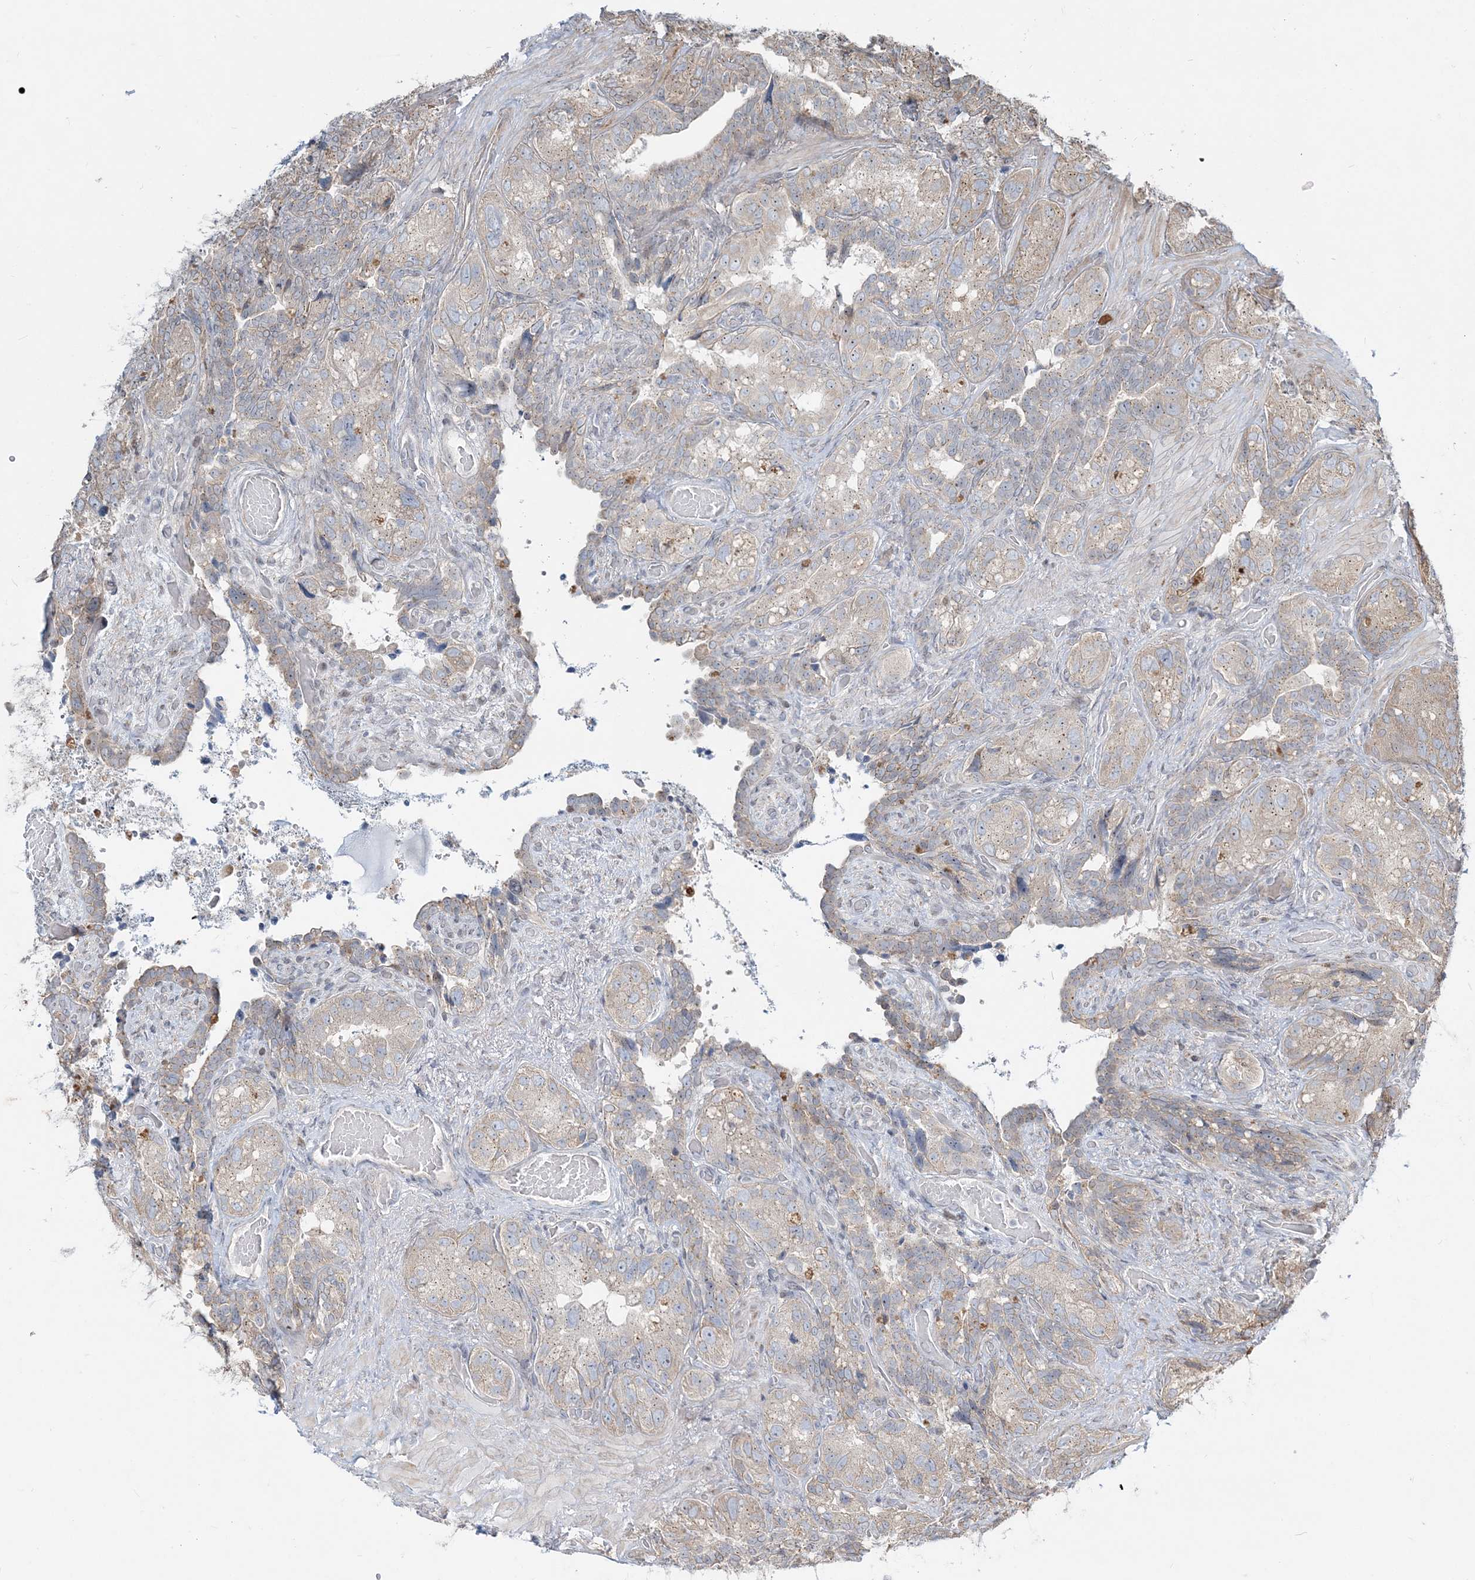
{"staining": {"intensity": "weak", "quantity": ">75%", "location": "cytoplasmic/membranous,nuclear"}, "tissue": "seminal vesicle", "cell_type": "Glandular cells", "image_type": "normal", "snomed": [{"axis": "morphology", "description": "Normal tissue, NOS"}, {"axis": "topography", "description": "Seminal veicle"}, {"axis": "topography", "description": "Peripheral nerve tissue"}], "caption": "DAB (3,3'-diaminobenzidine) immunohistochemical staining of benign human seminal vesicle reveals weak cytoplasmic/membranous,nuclear protein staining in about >75% of glandular cells. Using DAB (brown) and hematoxylin (blue) stains, captured at high magnification using brightfield microscopy.", "gene": "CXXC5", "patient": {"sex": "male", "age": 67}}